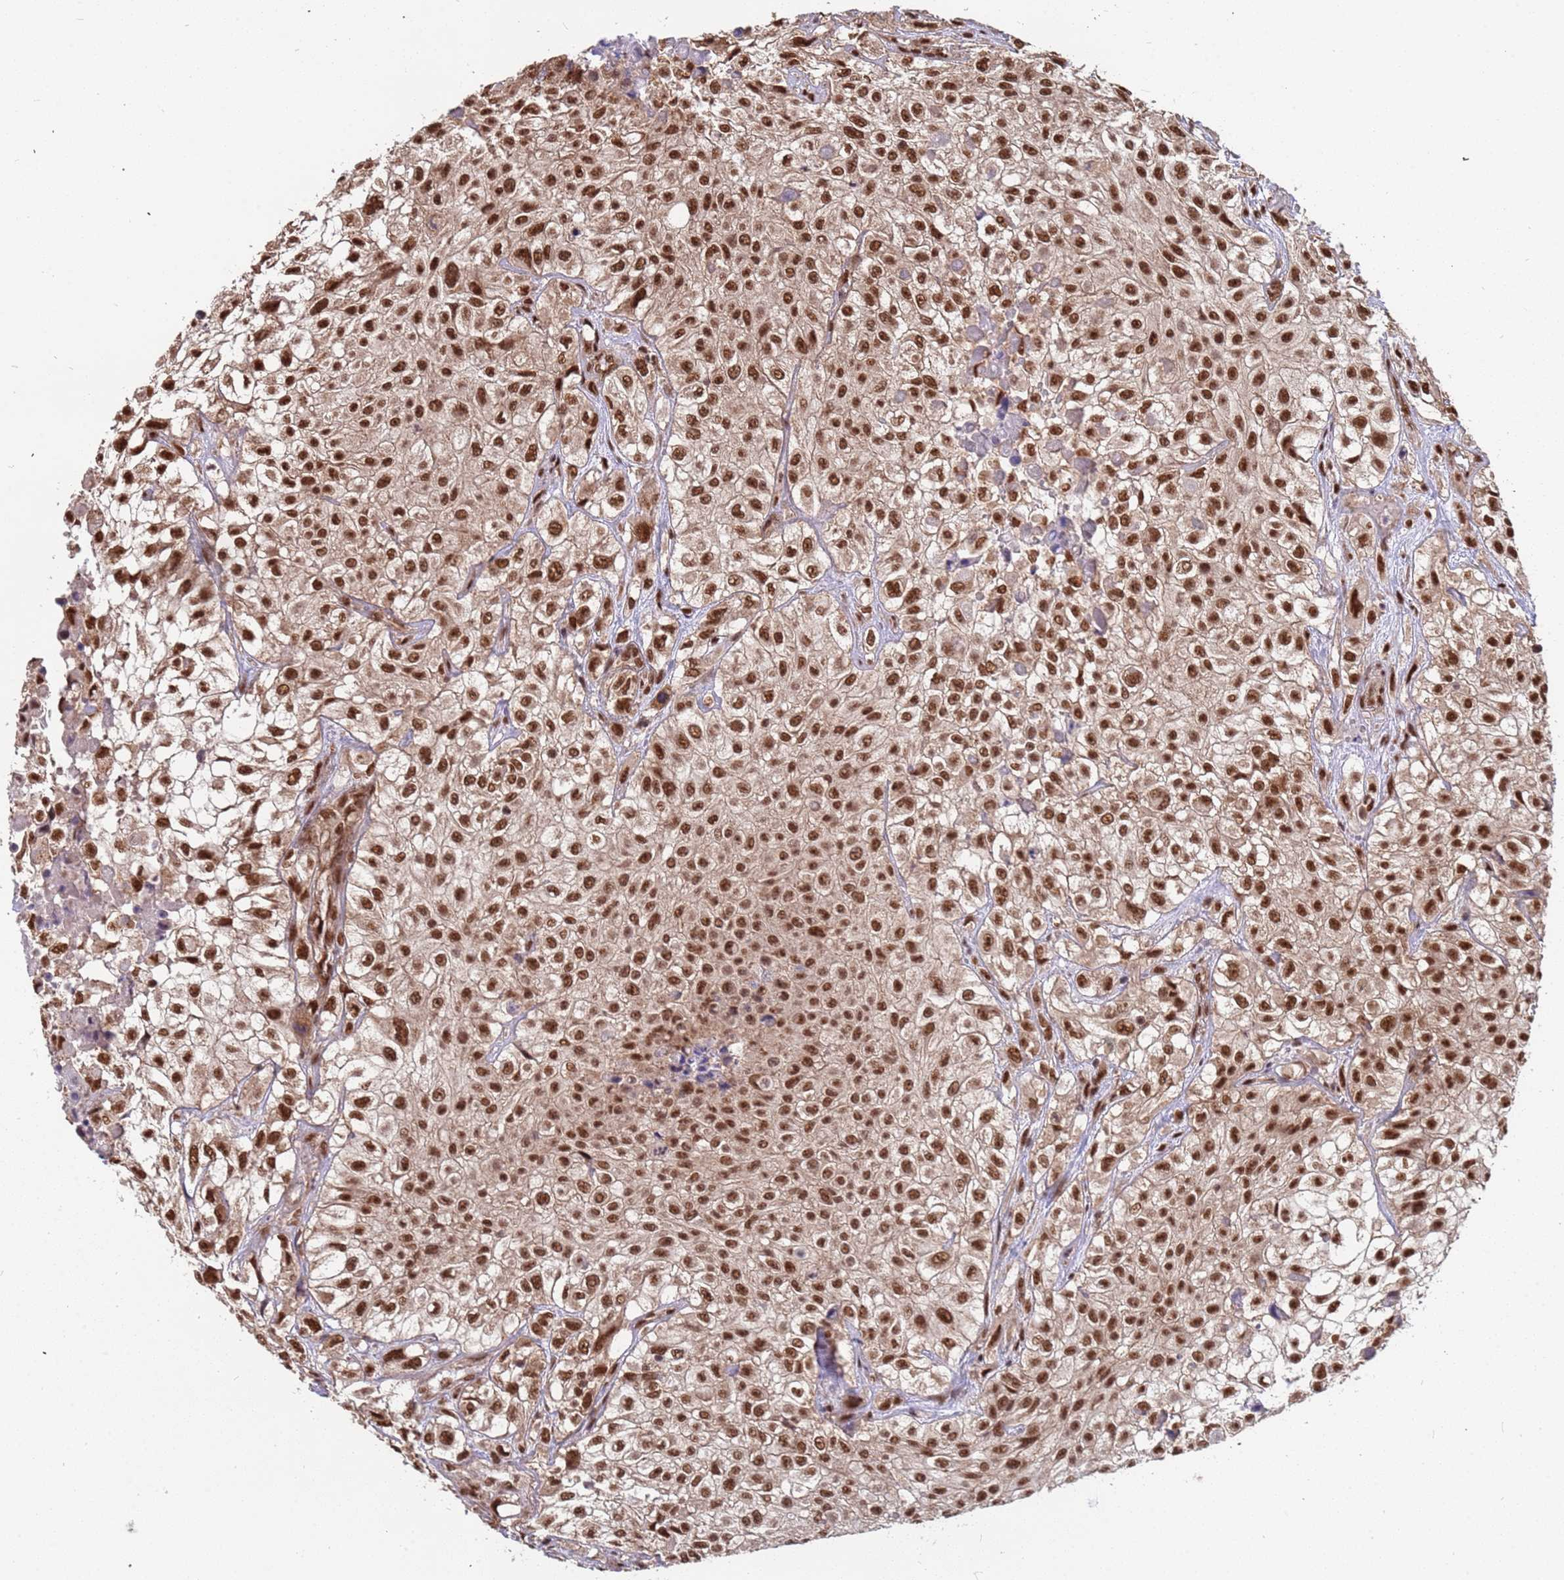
{"staining": {"intensity": "strong", "quantity": ">75%", "location": "cytoplasmic/membranous,nuclear"}, "tissue": "urothelial cancer", "cell_type": "Tumor cells", "image_type": "cancer", "snomed": [{"axis": "morphology", "description": "Urothelial carcinoma, High grade"}, {"axis": "topography", "description": "Urinary bladder"}], "caption": "Immunohistochemical staining of human high-grade urothelial carcinoma exhibits high levels of strong cytoplasmic/membranous and nuclear positivity in about >75% of tumor cells. Using DAB (brown) and hematoxylin (blue) stains, captured at high magnification using brightfield microscopy.", "gene": "DENND2B", "patient": {"sex": "male", "age": 56}}